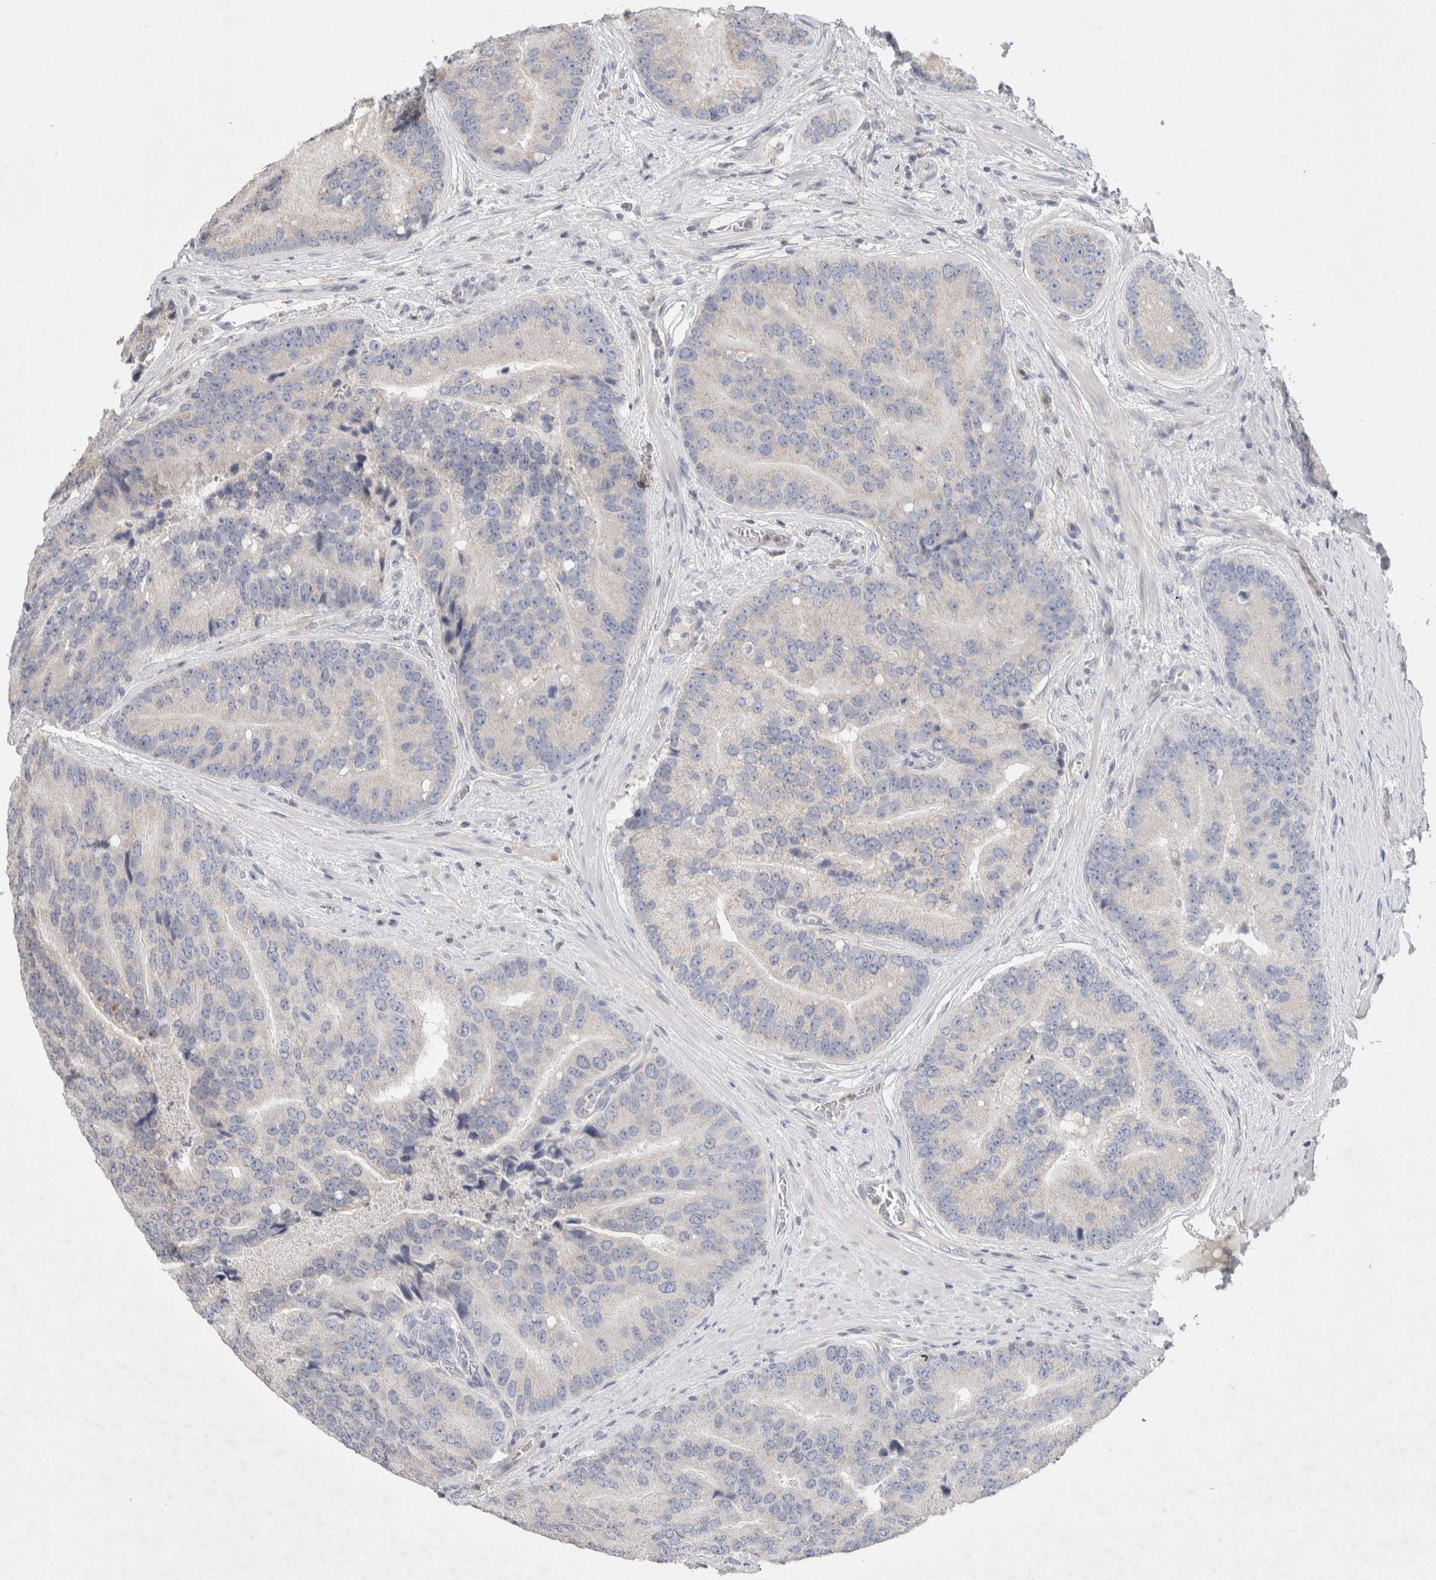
{"staining": {"intensity": "negative", "quantity": "none", "location": "none"}, "tissue": "prostate cancer", "cell_type": "Tumor cells", "image_type": "cancer", "snomed": [{"axis": "morphology", "description": "Adenocarcinoma, High grade"}, {"axis": "topography", "description": "Prostate"}], "caption": "This is an immunohistochemistry image of prostate cancer. There is no positivity in tumor cells.", "gene": "MPP2", "patient": {"sex": "male", "age": 70}}